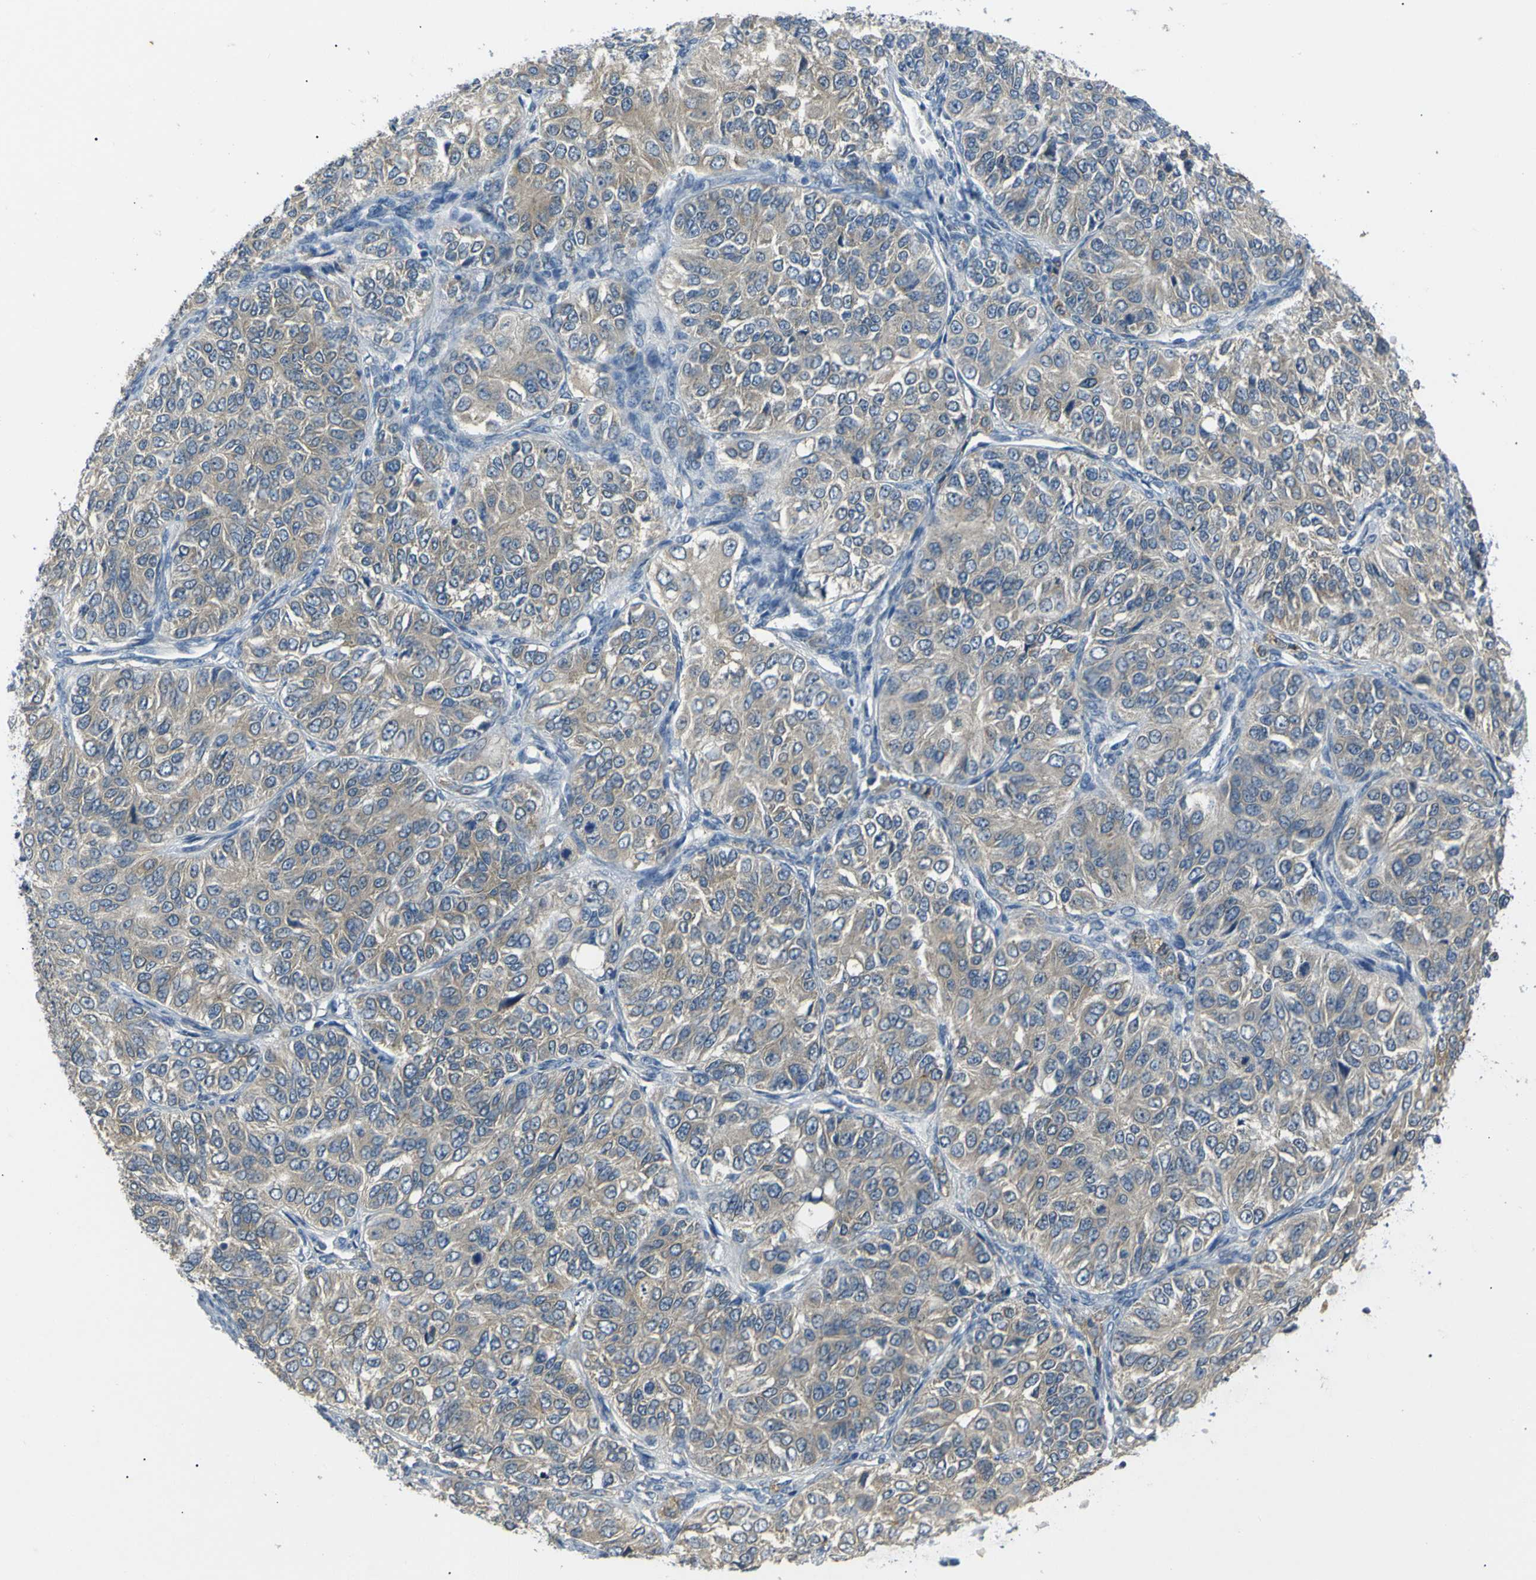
{"staining": {"intensity": "weak", "quantity": "25%-75%", "location": "cytoplasmic/membranous"}, "tissue": "ovarian cancer", "cell_type": "Tumor cells", "image_type": "cancer", "snomed": [{"axis": "morphology", "description": "Carcinoma, endometroid"}, {"axis": "topography", "description": "Ovary"}], "caption": "Tumor cells display weak cytoplasmic/membranous staining in approximately 25%-75% of cells in ovarian cancer (endometroid carcinoma).", "gene": "C6orf89", "patient": {"sex": "female", "age": 51}}